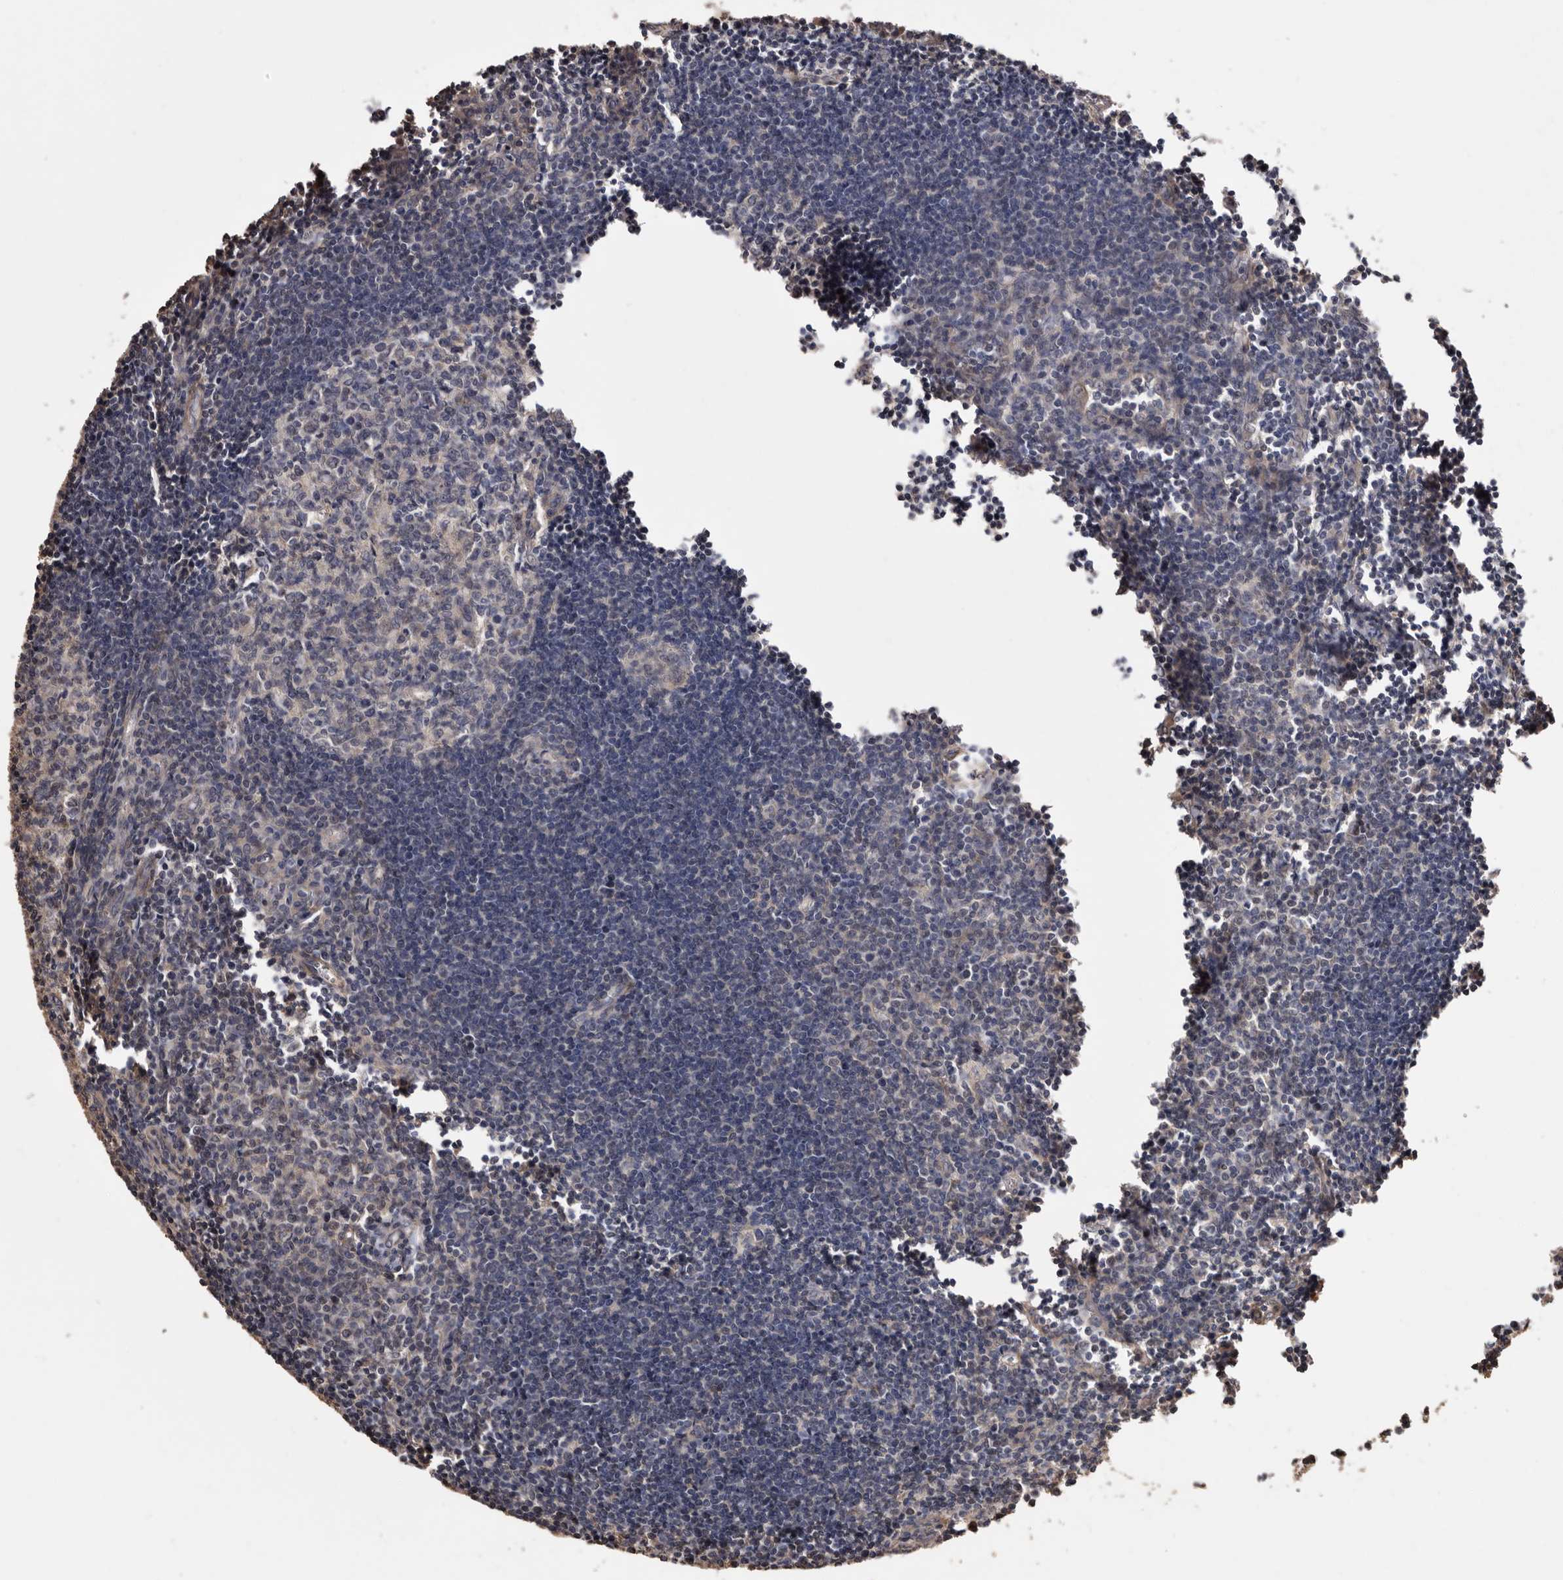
{"staining": {"intensity": "negative", "quantity": "none", "location": "none"}, "tissue": "lymph node", "cell_type": "Germinal center cells", "image_type": "normal", "snomed": [{"axis": "morphology", "description": "Normal tissue, NOS"}, {"axis": "morphology", "description": "Malignant melanoma, Metastatic site"}, {"axis": "topography", "description": "Lymph node"}], "caption": "Immunohistochemical staining of unremarkable human lymph node exhibits no significant expression in germinal center cells. (Stains: DAB (3,3'-diaminobenzidine) immunohistochemistry (IHC) with hematoxylin counter stain, Microscopy: brightfield microscopy at high magnification).", "gene": "COQ8B", "patient": {"sex": "male", "age": 41}}